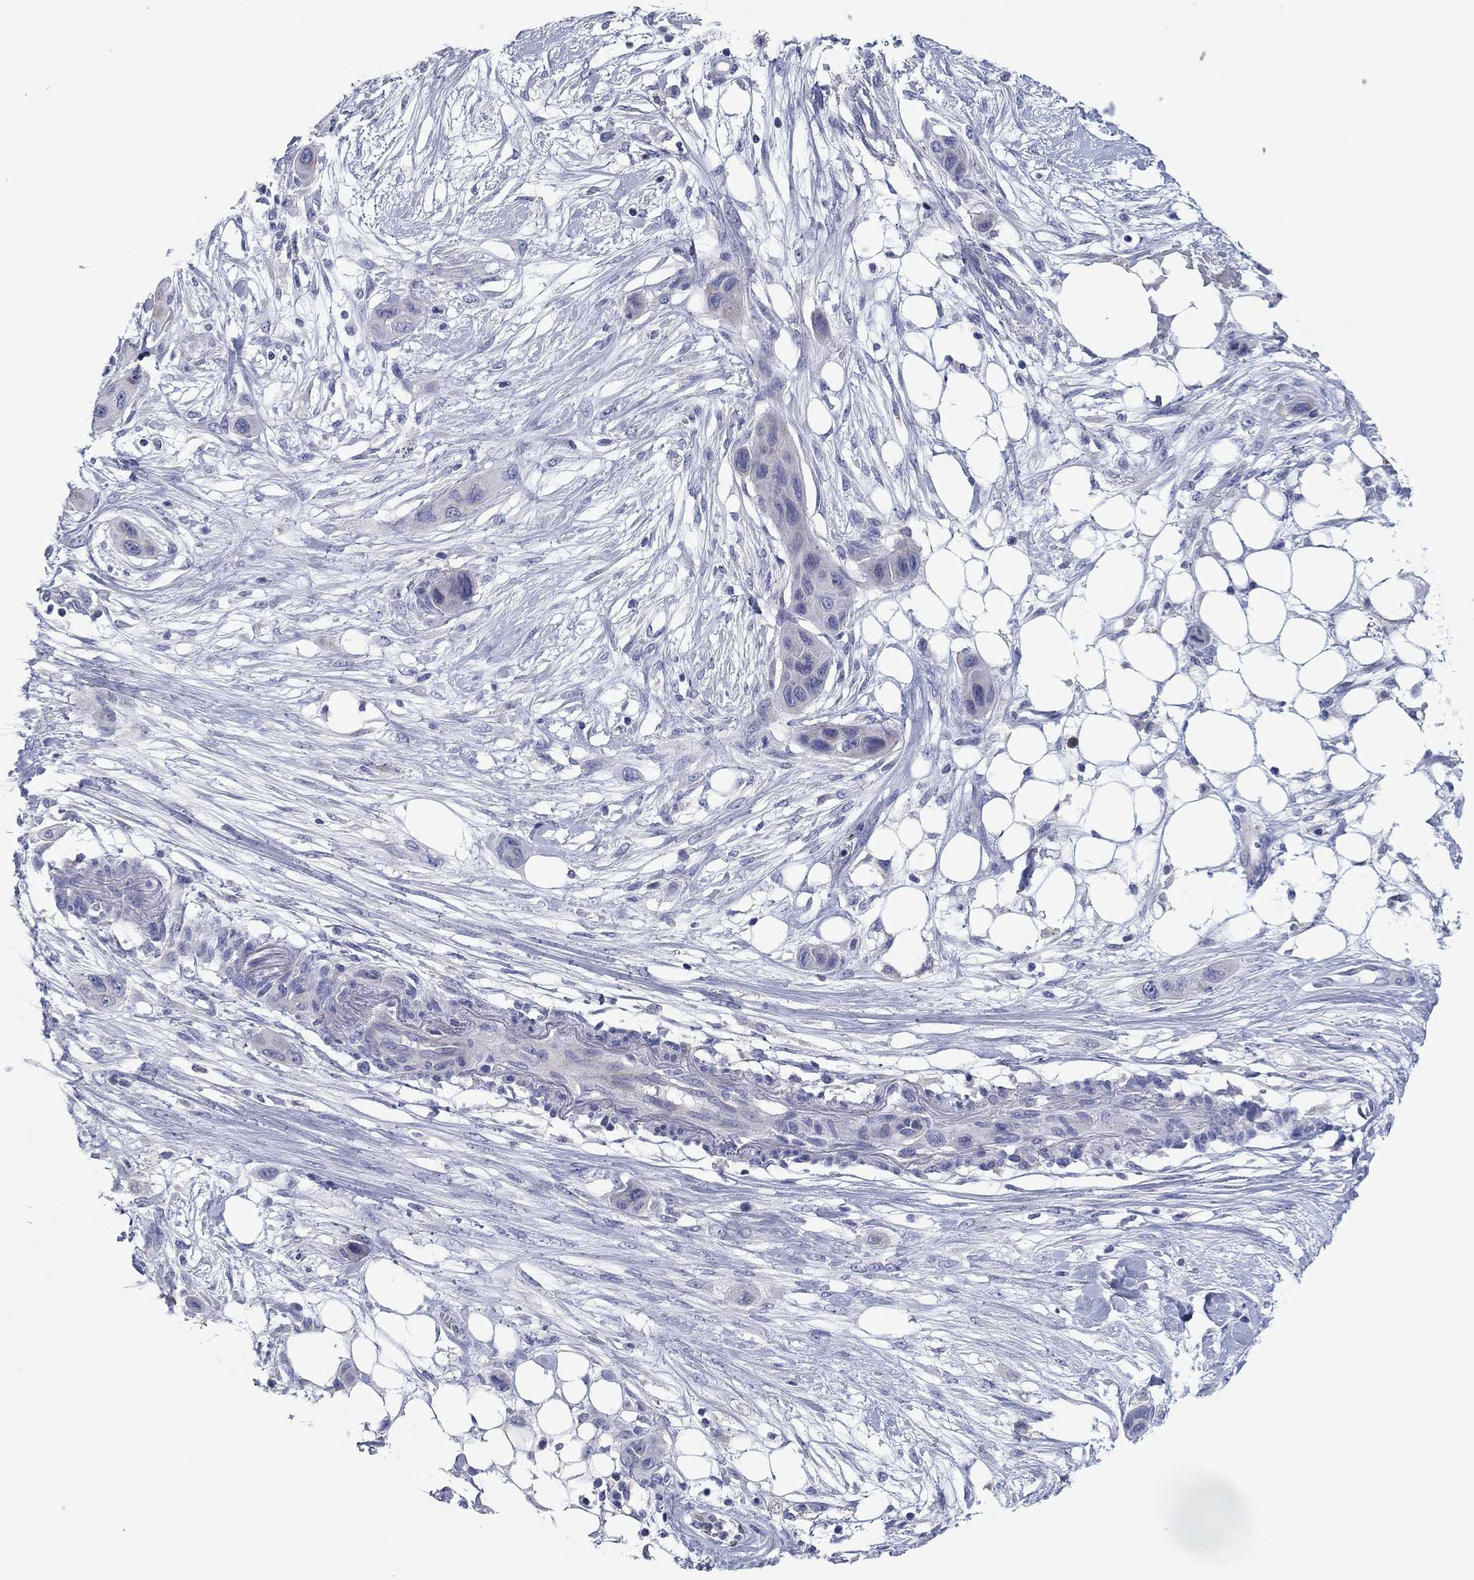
{"staining": {"intensity": "negative", "quantity": "none", "location": "none"}, "tissue": "skin cancer", "cell_type": "Tumor cells", "image_type": "cancer", "snomed": [{"axis": "morphology", "description": "Squamous cell carcinoma, NOS"}, {"axis": "topography", "description": "Skin"}], "caption": "Immunohistochemistry (IHC) micrograph of skin cancer stained for a protein (brown), which exhibits no expression in tumor cells.", "gene": "GRK7", "patient": {"sex": "male", "age": 79}}